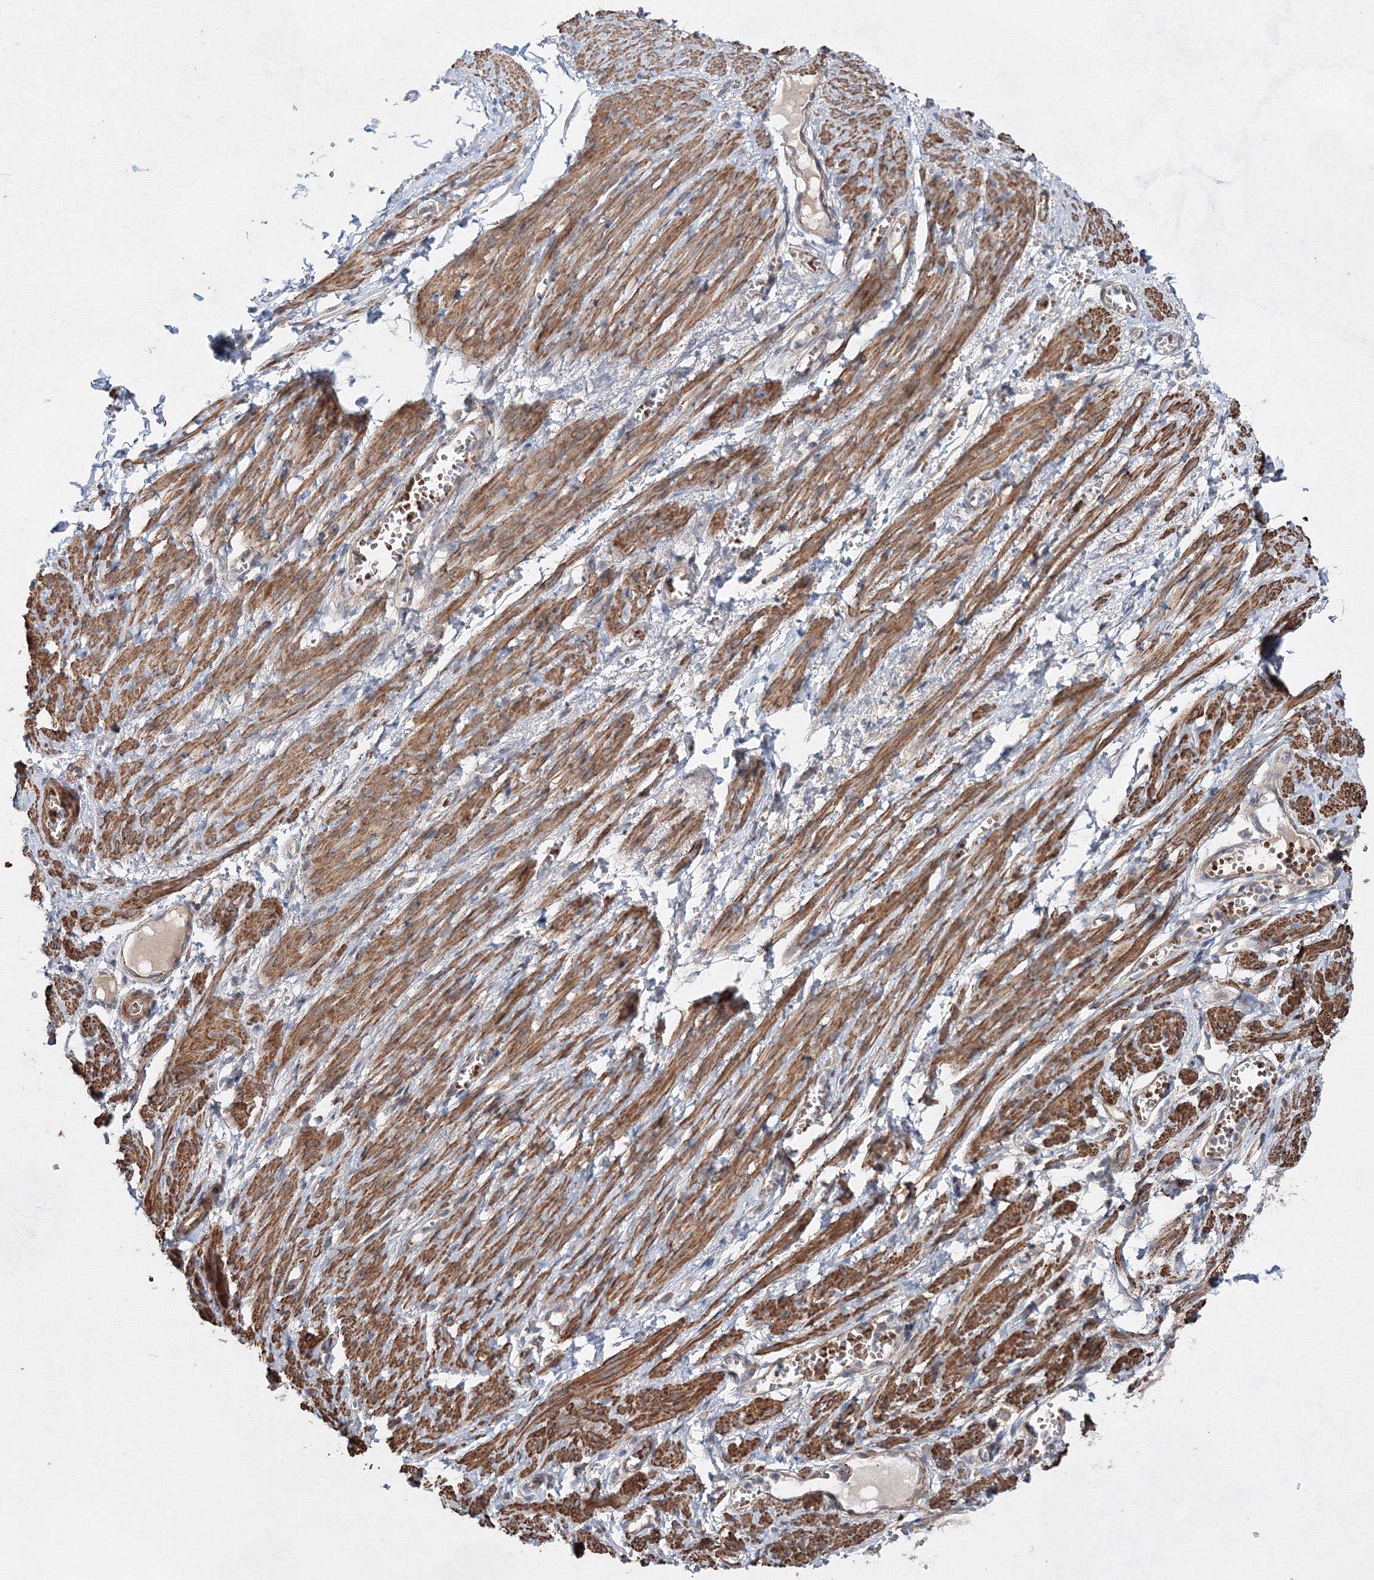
{"staining": {"intensity": "weak", "quantity": "25%-75%", "location": "cytoplasmic/membranous"}, "tissue": "adipose tissue", "cell_type": "Adipocytes", "image_type": "normal", "snomed": [{"axis": "morphology", "description": "Normal tissue, NOS"}, {"axis": "topography", "description": "Smooth muscle"}, {"axis": "topography", "description": "Peripheral nerve tissue"}], "caption": "Protein expression analysis of normal human adipose tissue reveals weak cytoplasmic/membranous expression in about 25%-75% of adipocytes. (DAB = brown stain, brightfield microscopy at high magnification).", "gene": "GFM1", "patient": {"sex": "female", "age": 39}}